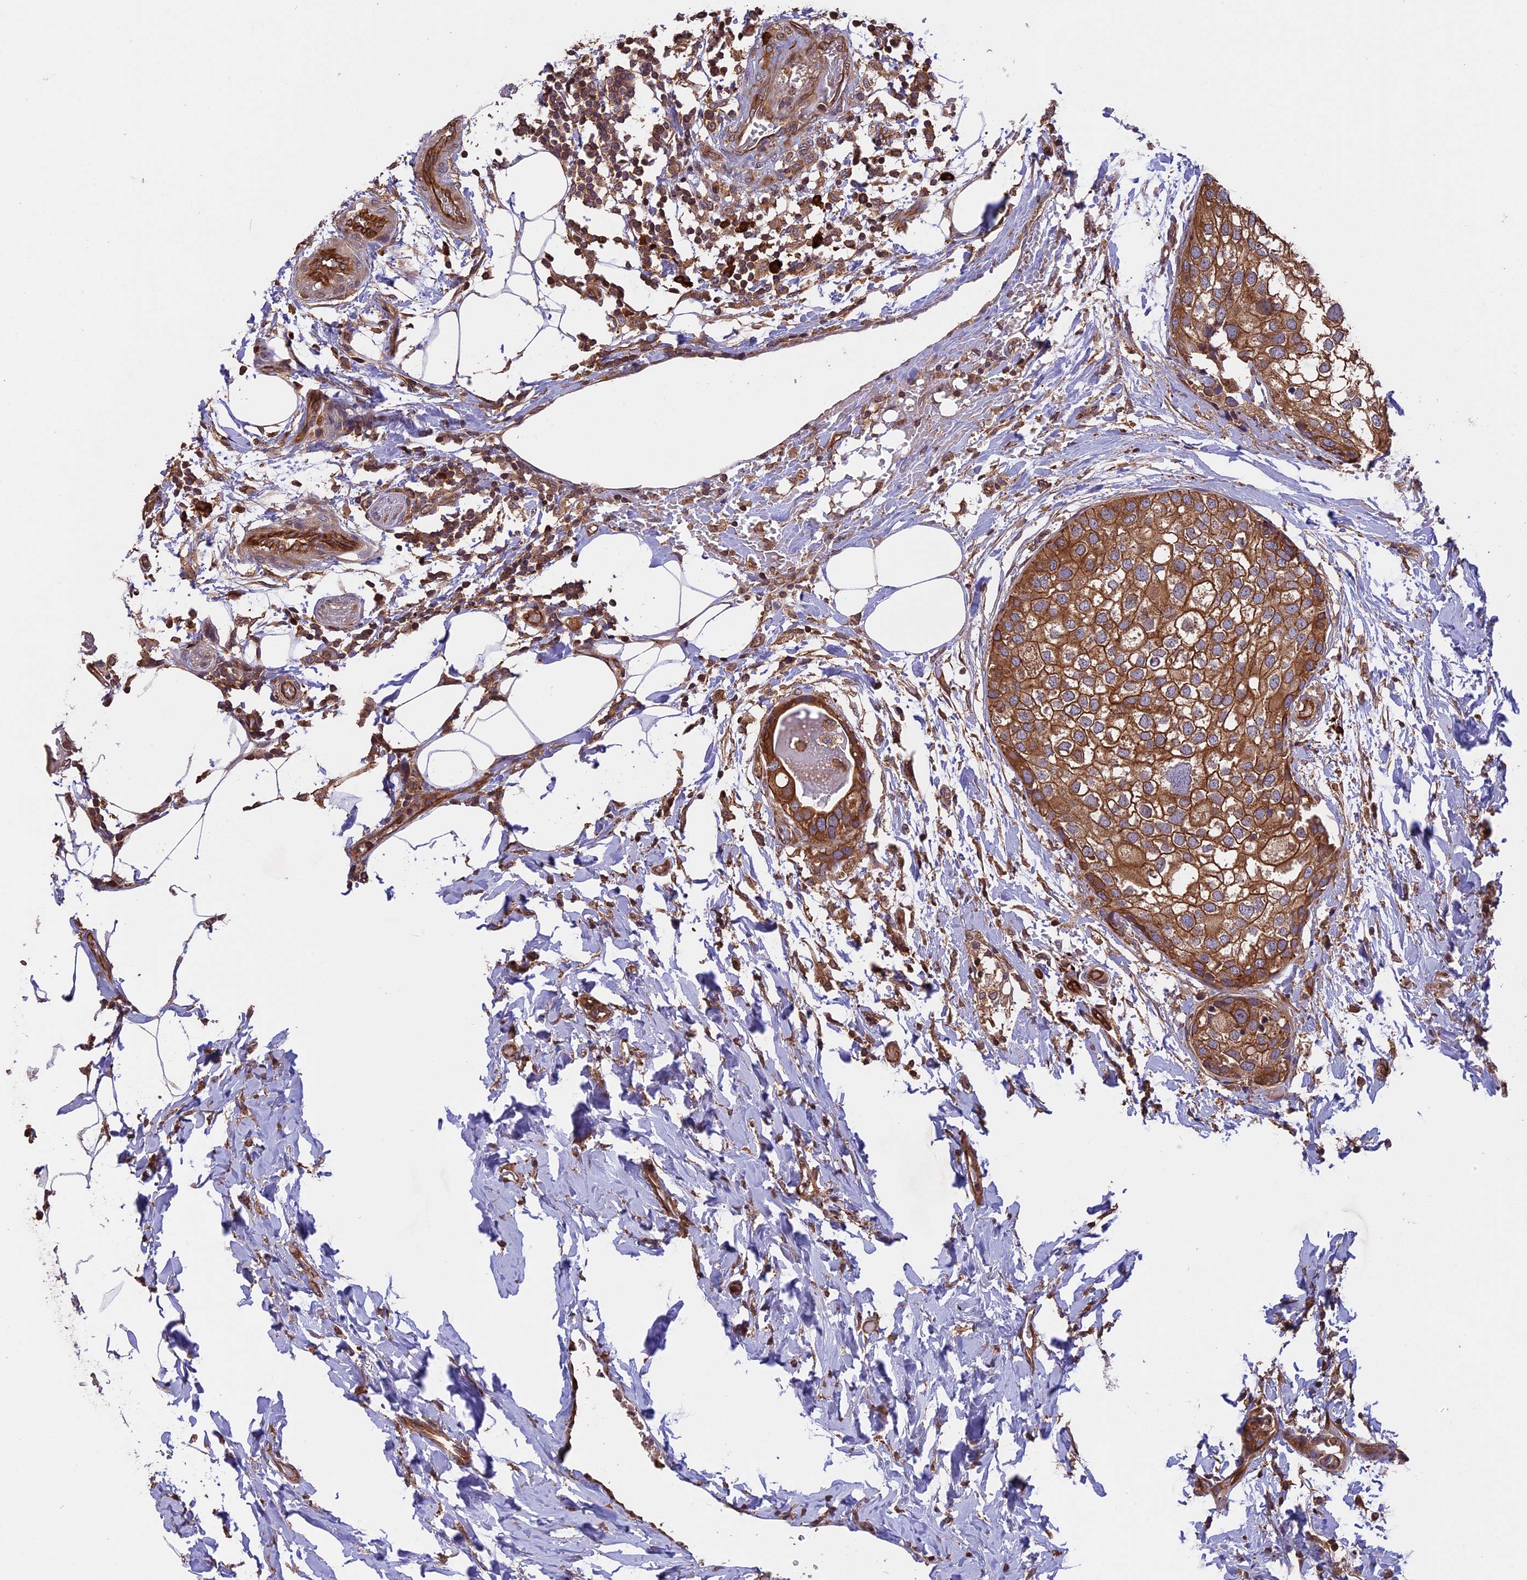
{"staining": {"intensity": "moderate", "quantity": "25%-75%", "location": "cytoplasmic/membranous"}, "tissue": "urothelial cancer", "cell_type": "Tumor cells", "image_type": "cancer", "snomed": [{"axis": "morphology", "description": "Urothelial carcinoma, High grade"}, {"axis": "topography", "description": "Urinary bladder"}], "caption": "Tumor cells display medium levels of moderate cytoplasmic/membranous staining in approximately 25%-75% of cells in urothelial carcinoma (high-grade).", "gene": "GAS8", "patient": {"sex": "male", "age": 64}}